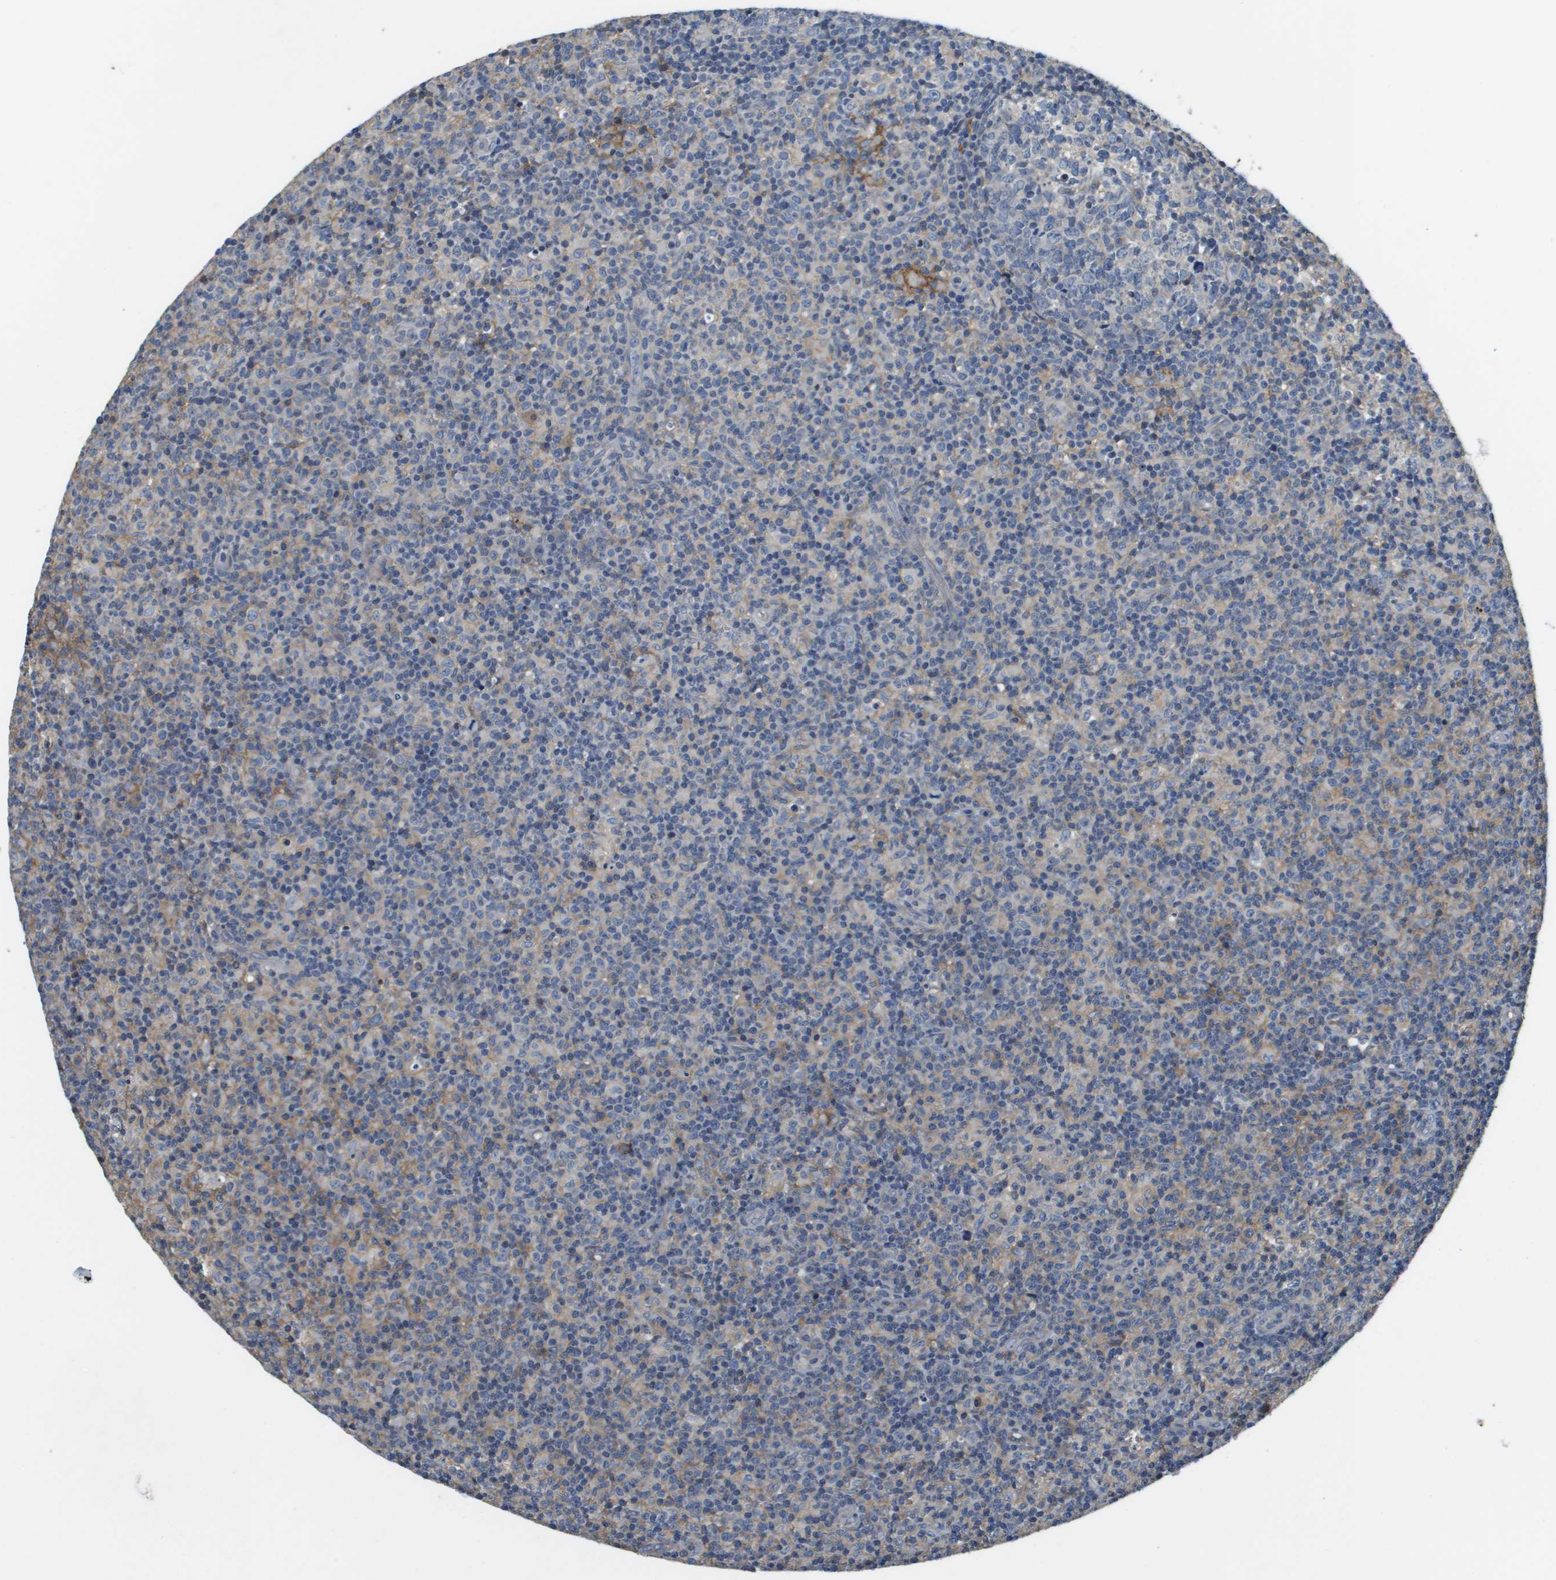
{"staining": {"intensity": "negative", "quantity": "none", "location": "none"}, "tissue": "lymph node", "cell_type": "Germinal center cells", "image_type": "normal", "snomed": [{"axis": "morphology", "description": "Normal tissue, NOS"}, {"axis": "morphology", "description": "Inflammation, NOS"}, {"axis": "topography", "description": "Lymph node"}], "caption": "Immunohistochemistry of benign human lymph node demonstrates no positivity in germinal center cells. The staining is performed using DAB (3,3'-diaminobenzidine) brown chromogen with nuclei counter-stained in using hematoxylin.", "gene": "SLC16A3", "patient": {"sex": "male", "age": 55}}